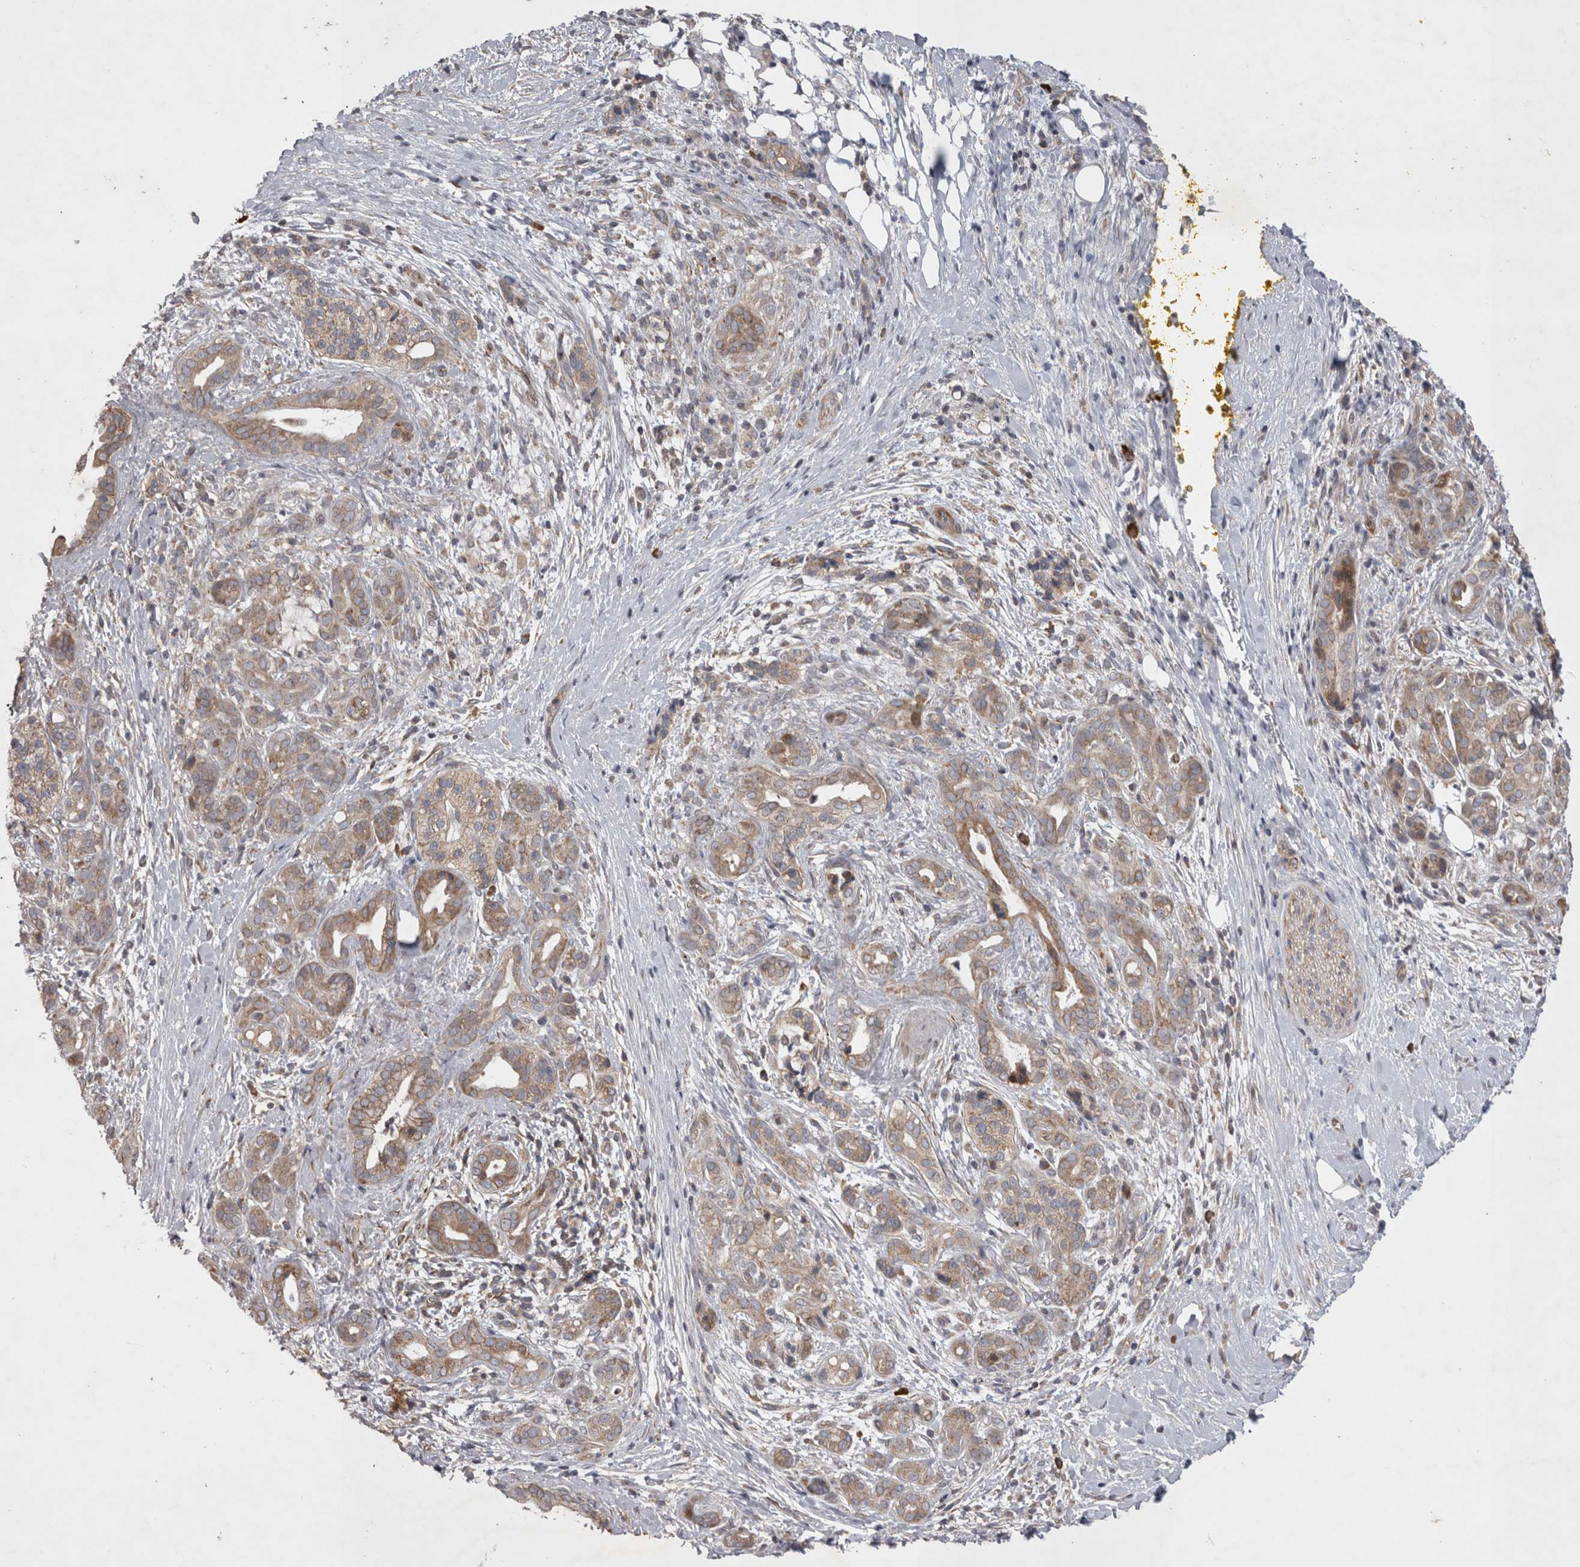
{"staining": {"intensity": "weak", "quantity": "25%-75%", "location": "cytoplasmic/membranous"}, "tissue": "pancreatic cancer", "cell_type": "Tumor cells", "image_type": "cancer", "snomed": [{"axis": "morphology", "description": "Adenocarcinoma, NOS"}, {"axis": "topography", "description": "Pancreas"}], "caption": "Protein staining displays weak cytoplasmic/membranous expression in approximately 25%-75% of tumor cells in pancreatic cancer (adenocarcinoma).", "gene": "TSPOAP1", "patient": {"sex": "male", "age": 58}}